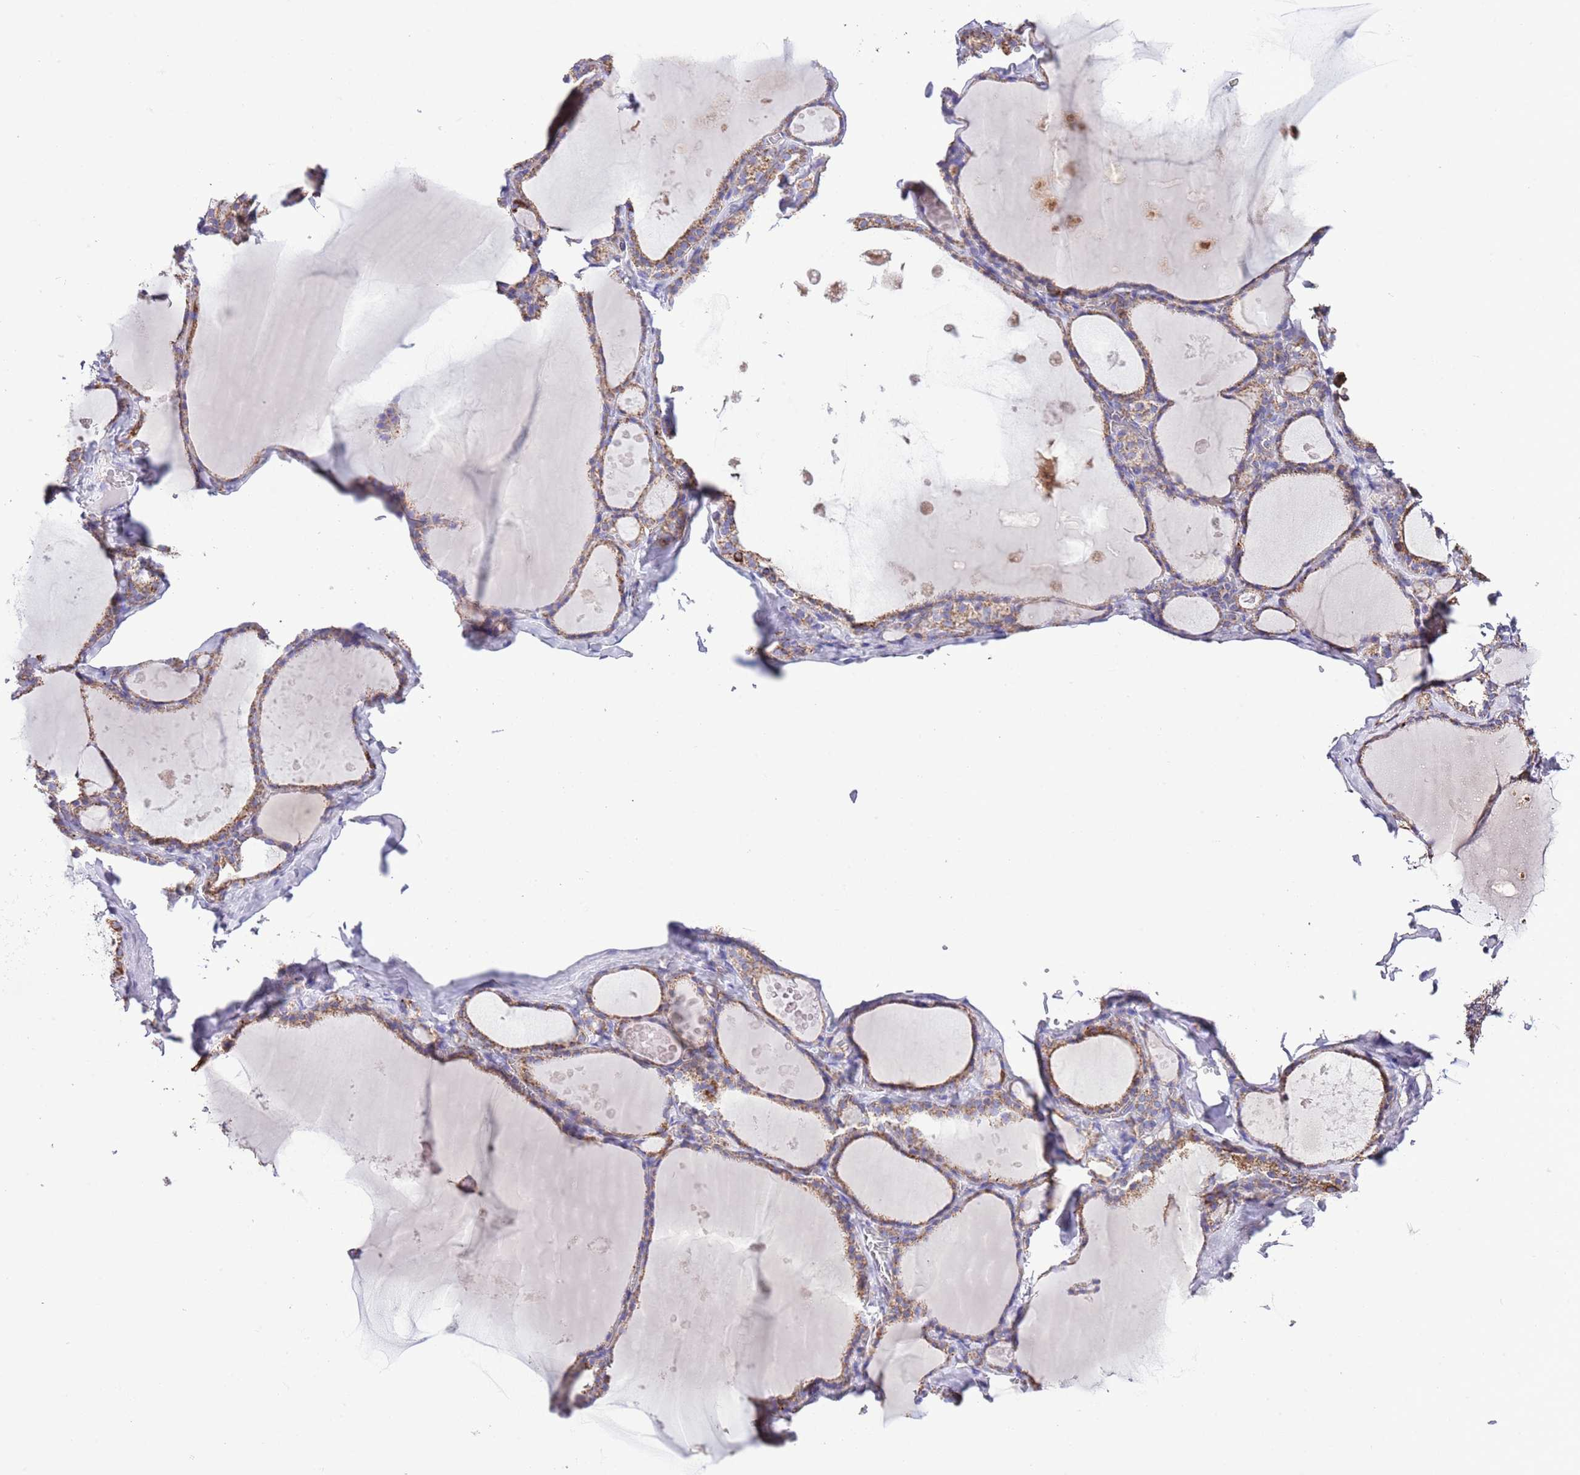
{"staining": {"intensity": "moderate", "quantity": ">75%", "location": "cytoplasmic/membranous"}, "tissue": "thyroid gland", "cell_type": "Glandular cells", "image_type": "normal", "snomed": [{"axis": "morphology", "description": "Normal tissue, NOS"}, {"axis": "topography", "description": "Thyroid gland"}], "caption": "Protein staining exhibits moderate cytoplasmic/membranous staining in about >75% of glandular cells in normal thyroid gland.", "gene": "TEKTIP1", "patient": {"sex": "male", "age": 56}}